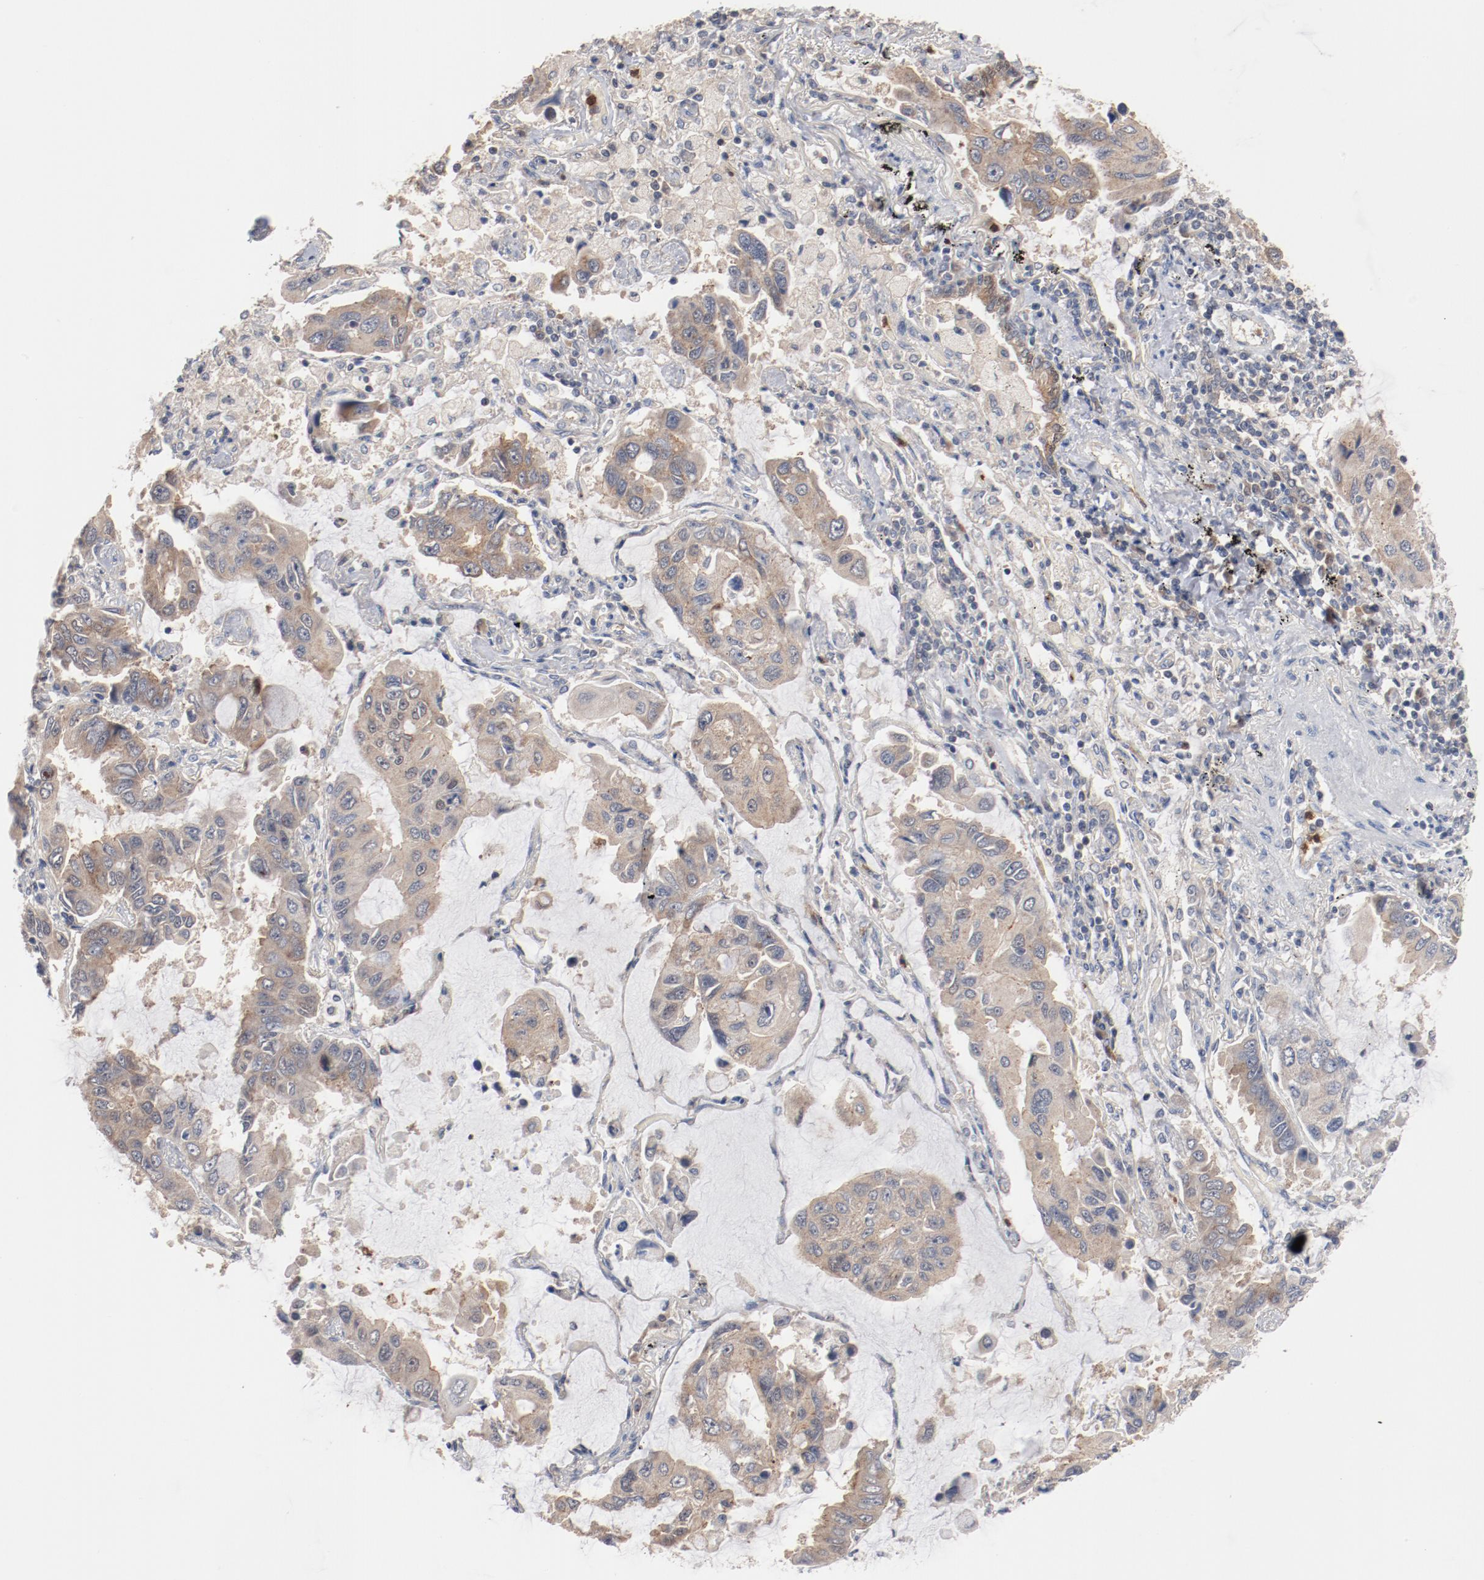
{"staining": {"intensity": "weak", "quantity": ">75%", "location": "cytoplasmic/membranous"}, "tissue": "lung cancer", "cell_type": "Tumor cells", "image_type": "cancer", "snomed": [{"axis": "morphology", "description": "Adenocarcinoma, NOS"}, {"axis": "topography", "description": "Lung"}], "caption": "The image exhibits immunohistochemical staining of lung cancer. There is weak cytoplasmic/membranous positivity is appreciated in about >75% of tumor cells.", "gene": "RNASE11", "patient": {"sex": "male", "age": 64}}